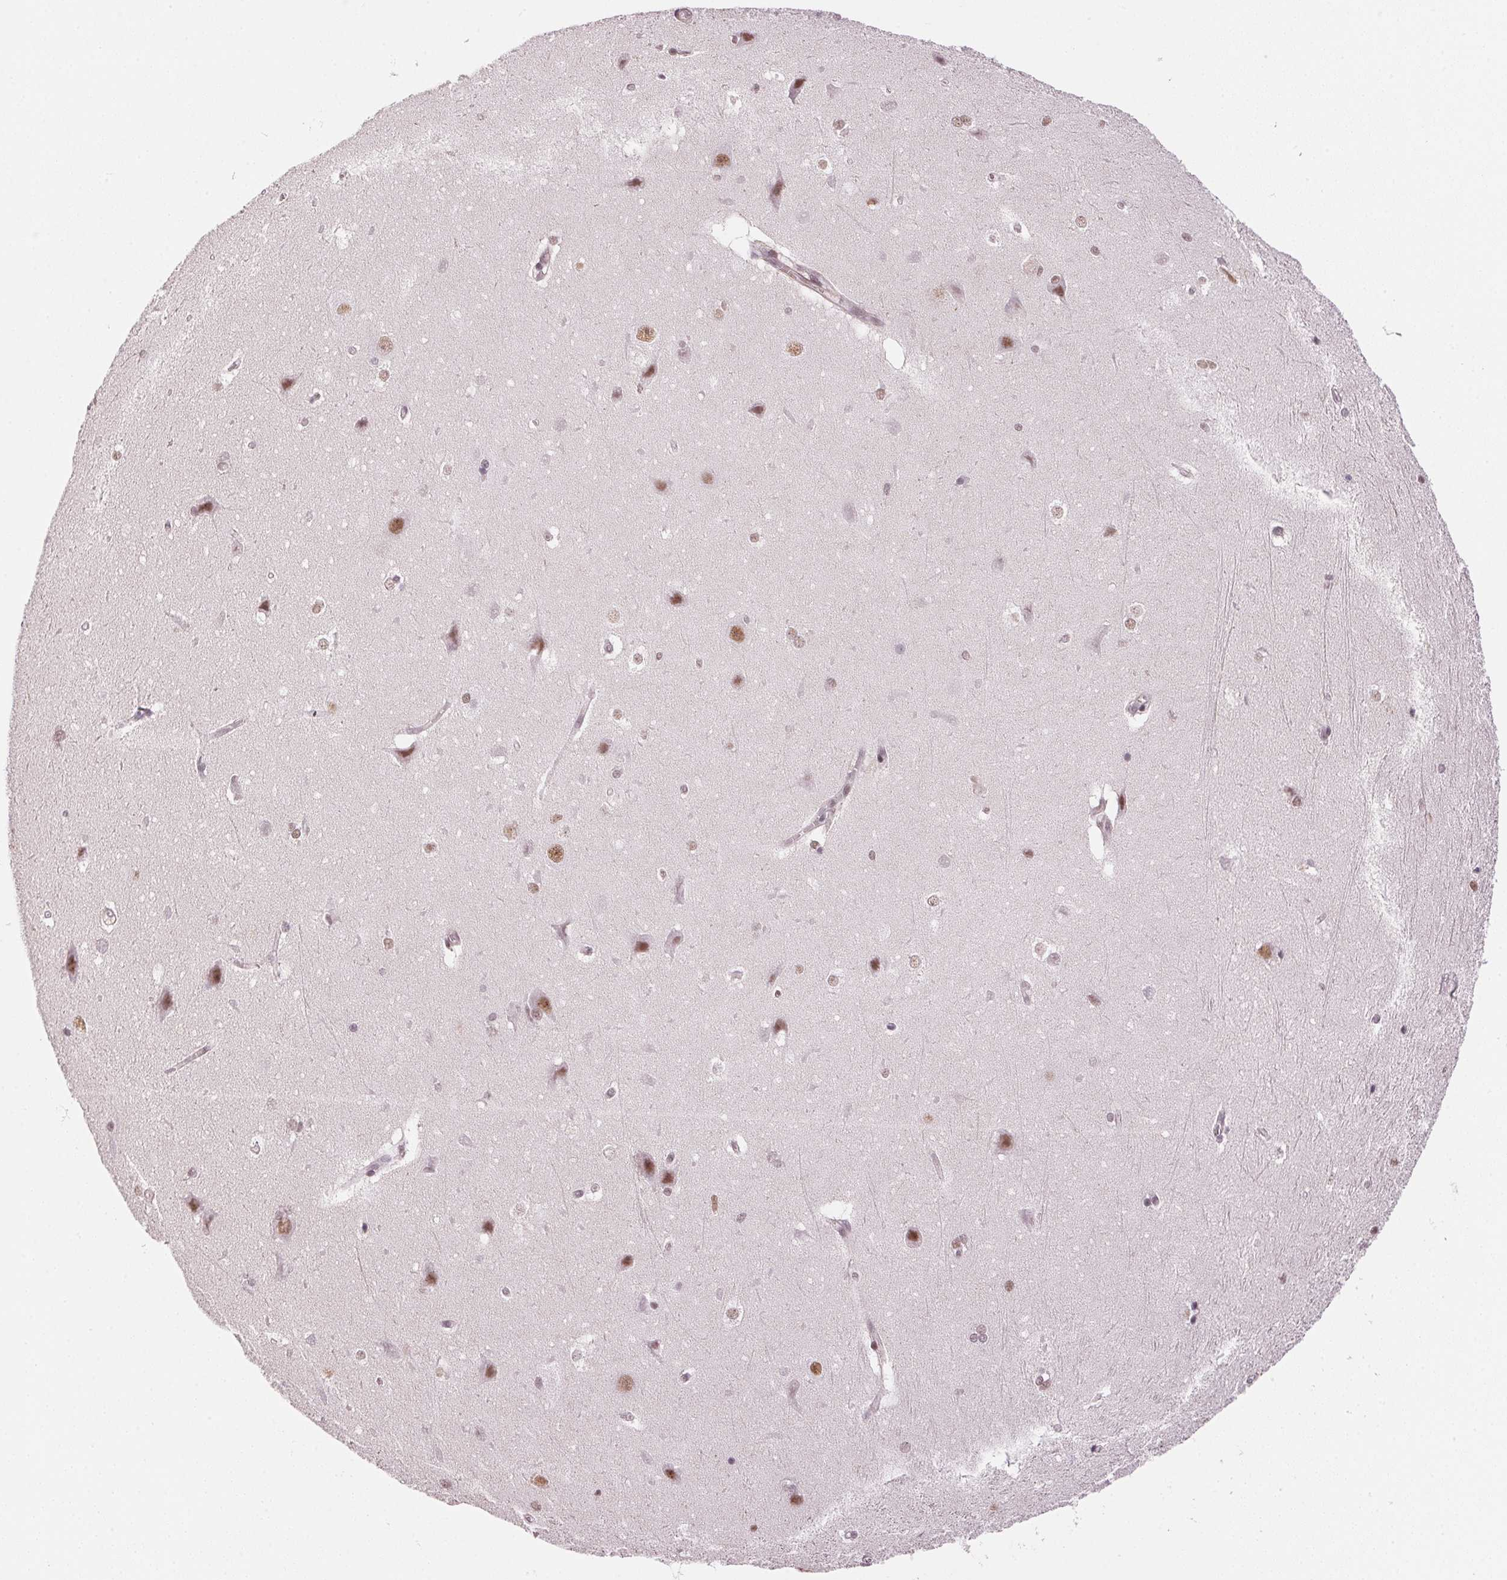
{"staining": {"intensity": "strong", "quantity": "<25%", "location": "nuclear"}, "tissue": "hippocampus", "cell_type": "Glial cells", "image_type": "normal", "snomed": [{"axis": "morphology", "description": "Normal tissue, NOS"}, {"axis": "topography", "description": "Cerebral cortex"}, {"axis": "topography", "description": "Hippocampus"}], "caption": "A histopathology image of human hippocampus stained for a protein reveals strong nuclear brown staining in glial cells.", "gene": "HNRNPDL", "patient": {"sex": "female", "age": 19}}